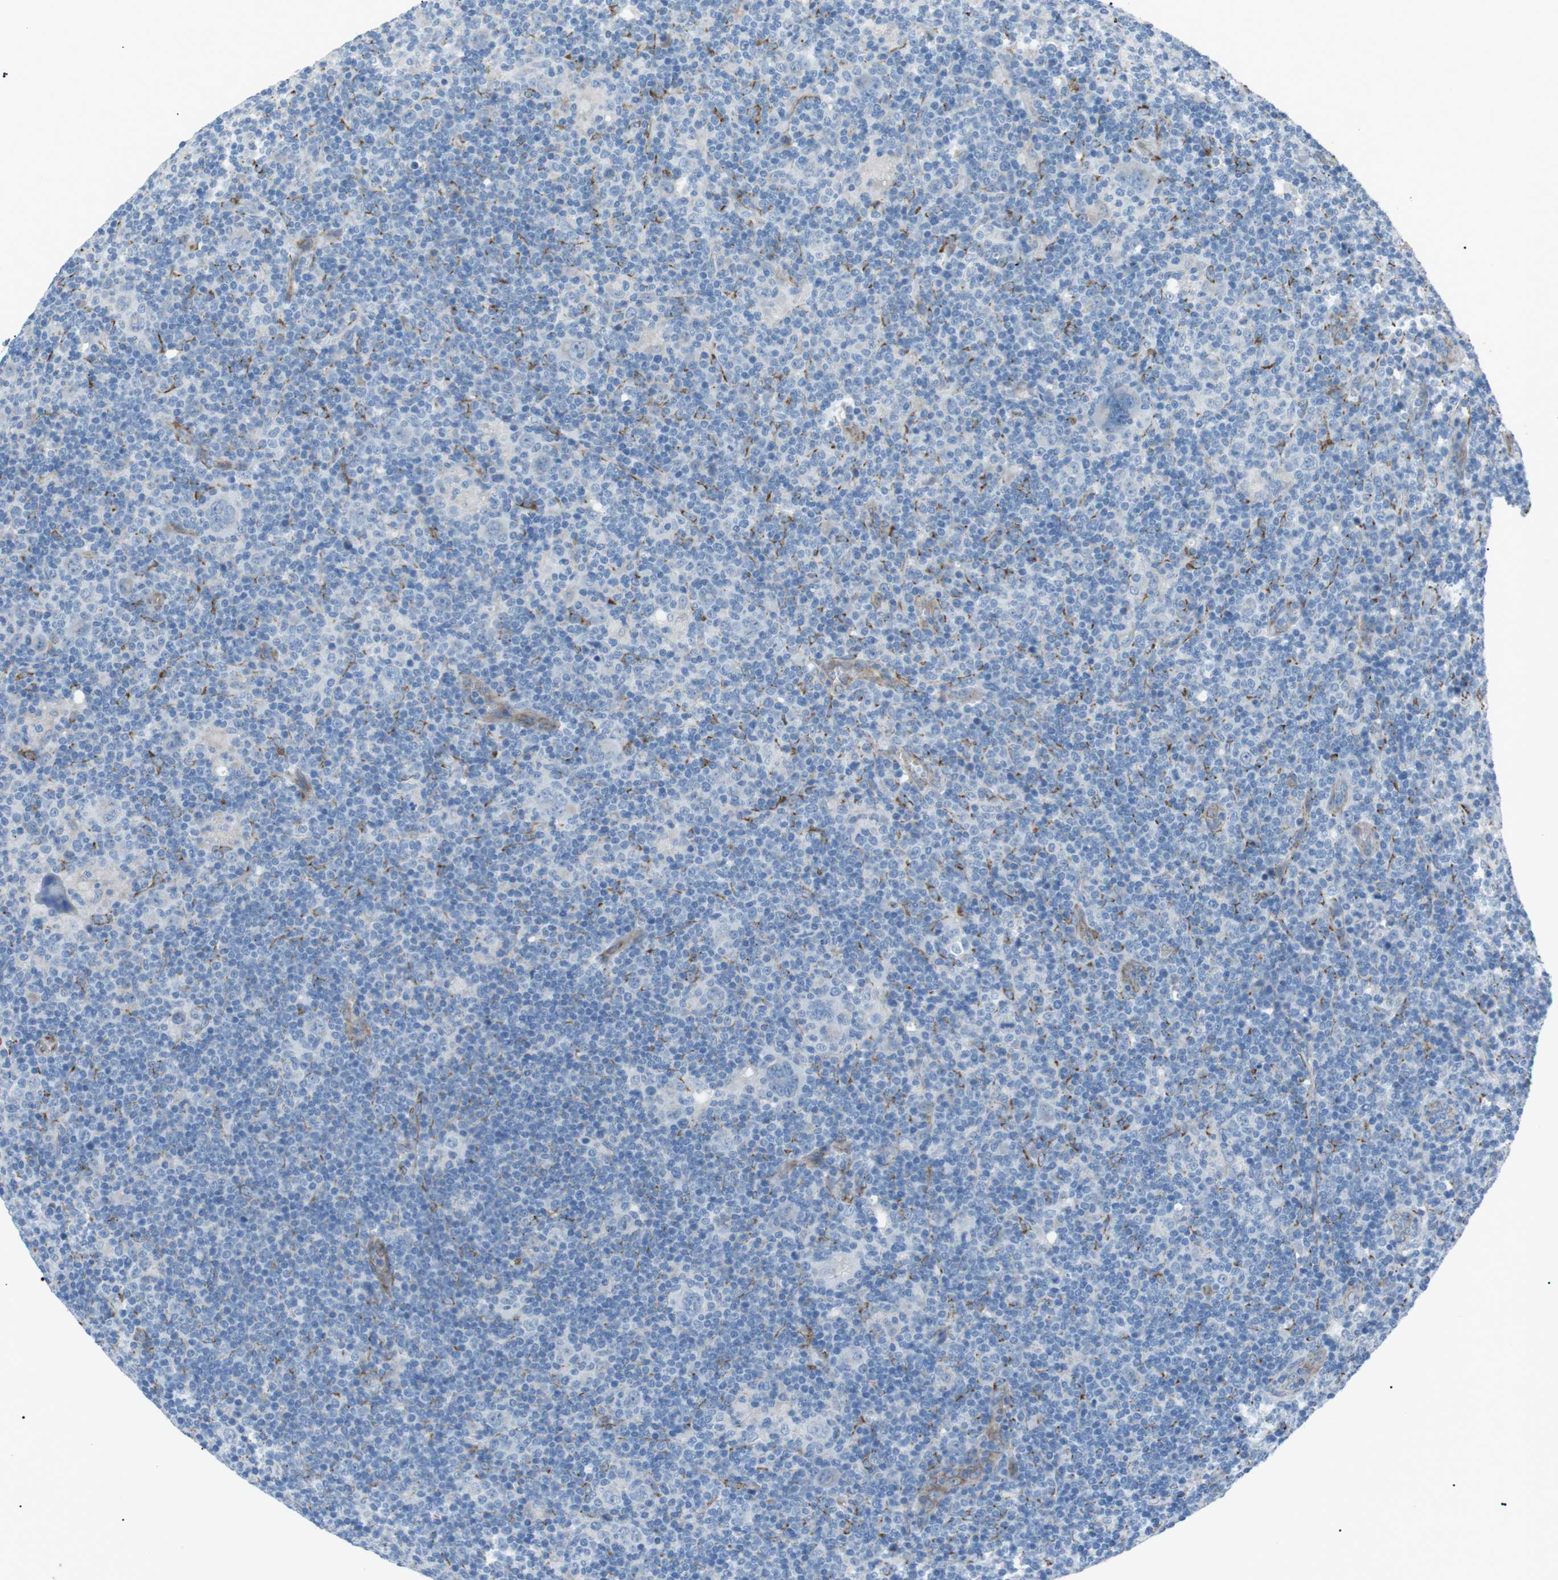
{"staining": {"intensity": "negative", "quantity": "none", "location": "none"}, "tissue": "lymphoma", "cell_type": "Tumor cells", "image_type": "cancer", "snomed": [{"axis": "morphology", "description": "Hodgkin's disease, NOS"}, {"axis": "topography", "description": "Lymph node"}], "caption": "The image shows no staining of tumor cells in lymphoma. The staining is performed using DAB (3,3'-diaminobenzidine) brown chromogen with nuclei counter-stained in using hematoxylin.", "gene": "MTARC2", "patient": {"sex": "female", "age": 57}}